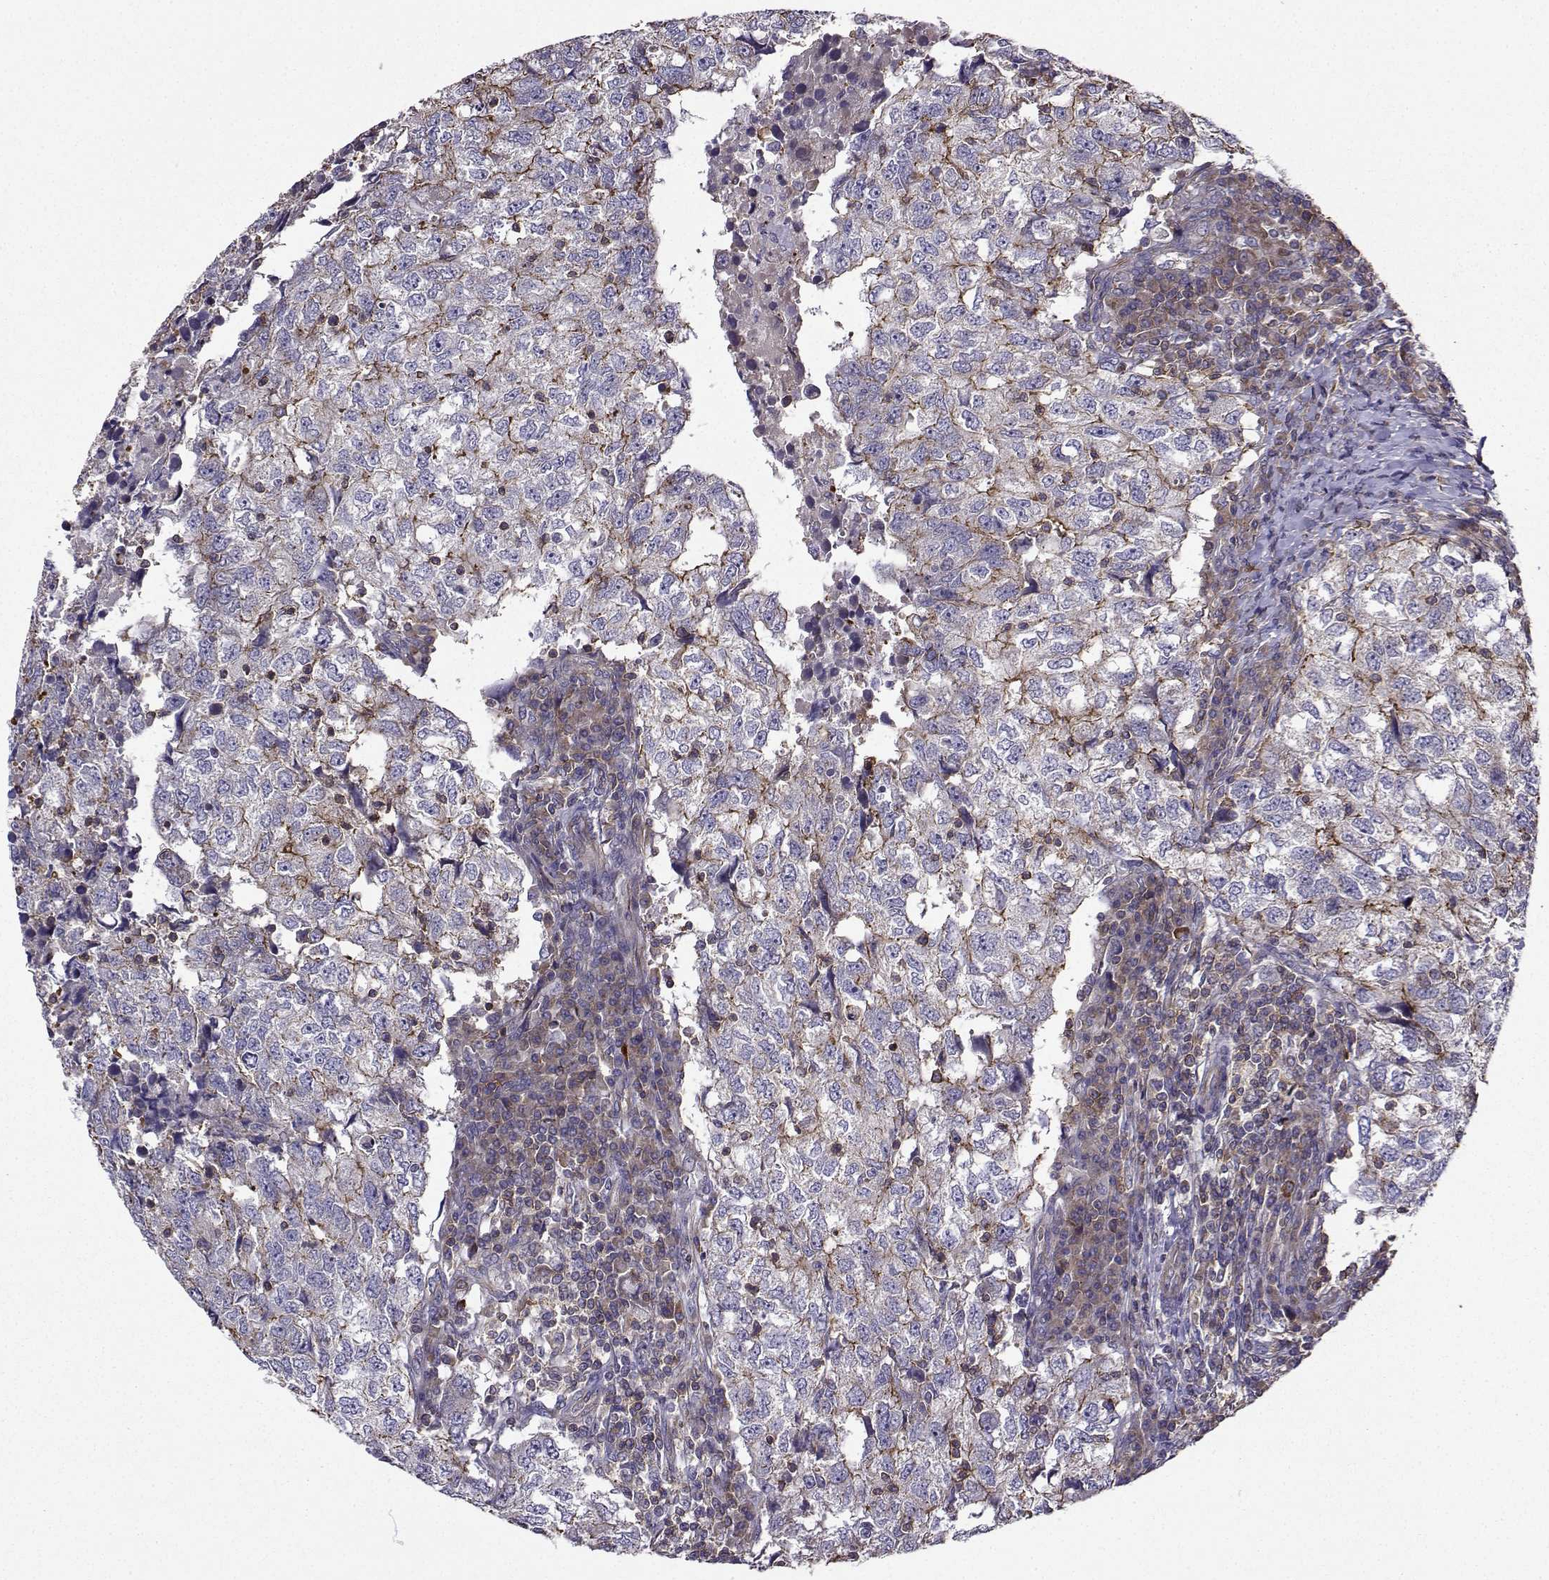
{"staining": {"intensity": "strong", "quantity": "<25%", "location": "cytoplasmic/membranous"}, "tissue": "breast cancer", "cell_type": "Tumor cells", "image_type": "cancer", "snomed": [{"axis": "morphology", "description": "Duct carcinoma"}, {"axis": "topography", "description": "Breast"}], "caption": "High-magnification brightfield microscopy of breast cancer (intraductal carcinoma) stained with DAB (brown) and counterstained with hematoxylin (blue). tumor cells exhibit strong cytoplasmic/membranous positivity is seen in approximately<25% of cells.", "gene": "ITGB8", "patient": {"sex": "female", "age": 30}}